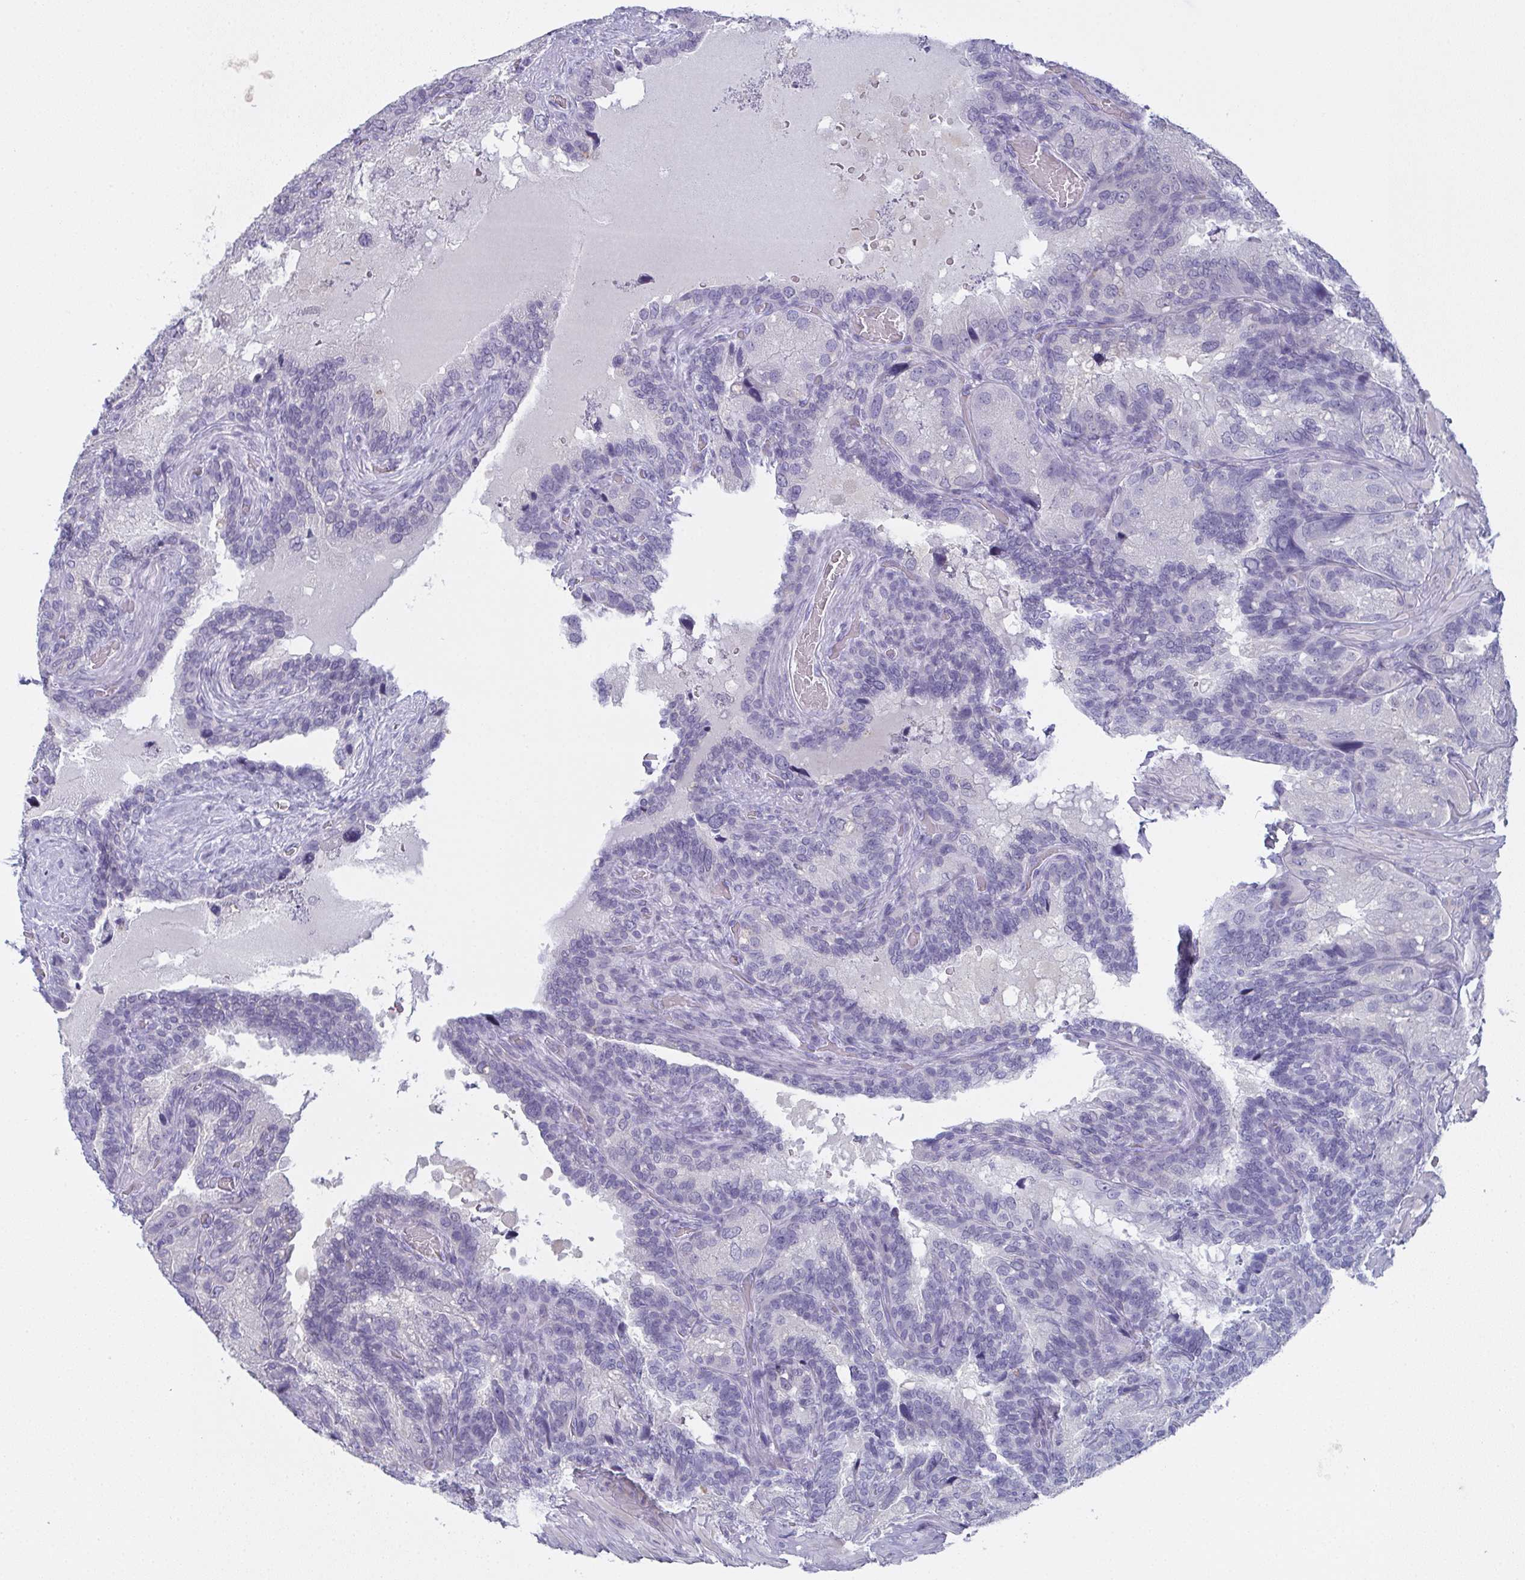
{"staining": {"intensity": "negative", "quantity": "none", "location": "none"}, "tissue": "seminal vesicle", "cell_type": "Glandular cells", "image_type": "normal", "snomed": [{"axis": "morphology", "description": "Normal tissue, NOS"}, {"axis": "topography", "description": "Seminal veicle"}], "caption": "An image of human seminal vesicle is negative for staining in glandular cells.", "gene": "SLC36A2", "patient": {"sex": "male", "age": 60}}